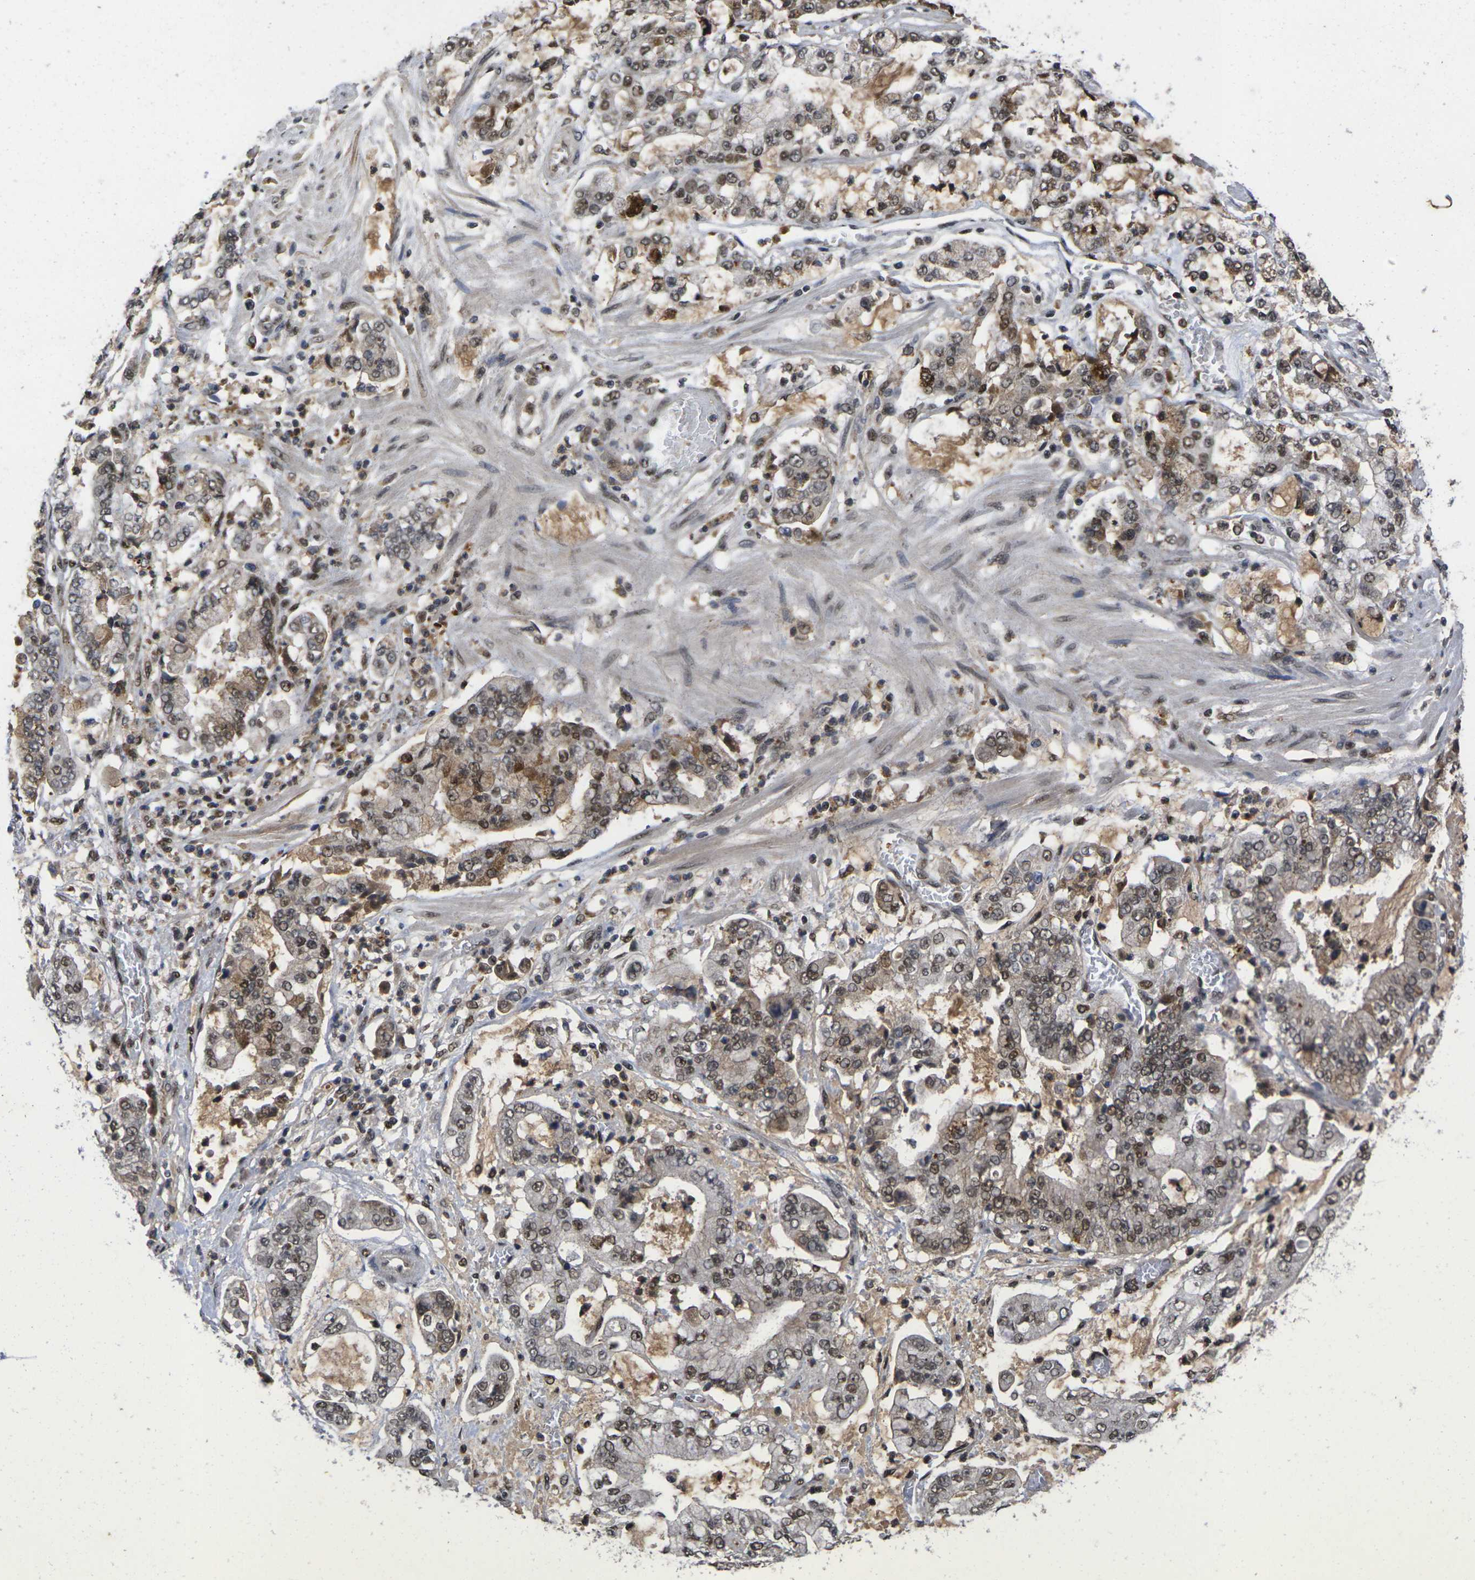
{"staining": {"intensity": "moderate", "quantity": "25%-75%", "location": "nuclear"}, "tissue": "stomach cancer", "cell_type": "Tumor cells", "image_type": "cancer", "snomed": [{"axis": "morphology", "description": "Adenocarcinoma, NOS"}, {"axis": "topography", "description": "Stomach"}], "caption": "High-magnification brightfield microscopy of stomach cancer stained with DAB (3,3'-diaminobenzidine) (brown) and counterstained with hematoxylin (blue). tumor cells exhibit moderate nuclear positivity is seen in approximately25%-75% of cells. (DAB IHC with brightfield microscopy, high magnification).", "gene": "GTF2E1", "patient": {"sex": "male", "age": 76}}